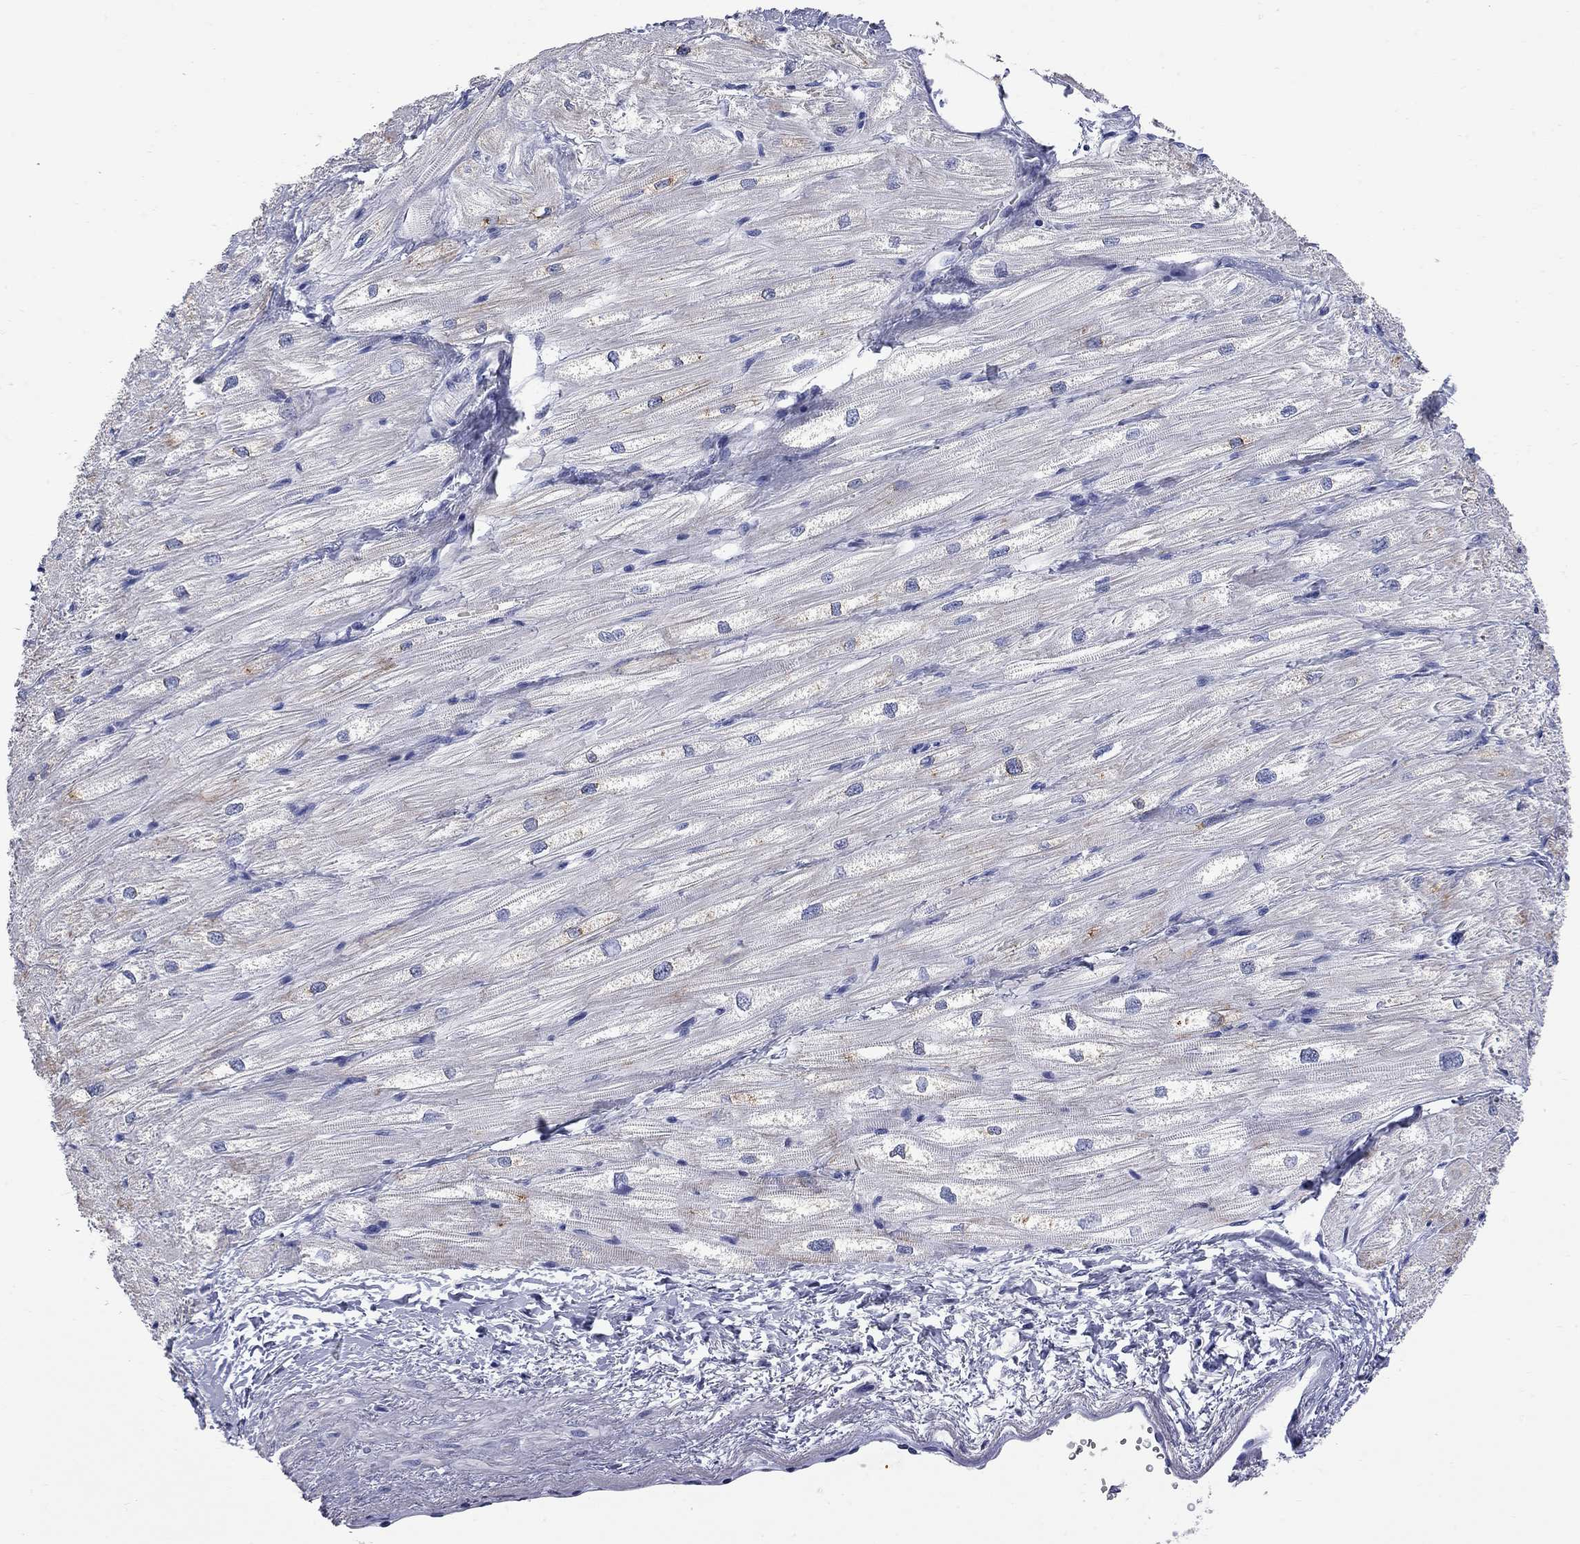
{"staining": {"intensity": "negative", "quantity": "none", "location": "none"}, "tissue": "heart muscle", "cell_type": "Cardiomyocytes", "image_type": "normal", "snomed": [{"axis": "morphology", "description": "Normal tissue, NOS"}, {"axis": "topography", "description": "Heart"}], "caption": "IHC photomicrograph of benign human heart muscle stained for a protein (brown), which exhibits no positivity in cardiomyocytes.", "gene": "FAM221B", "patient": {"sex": "male", "age": 57}}